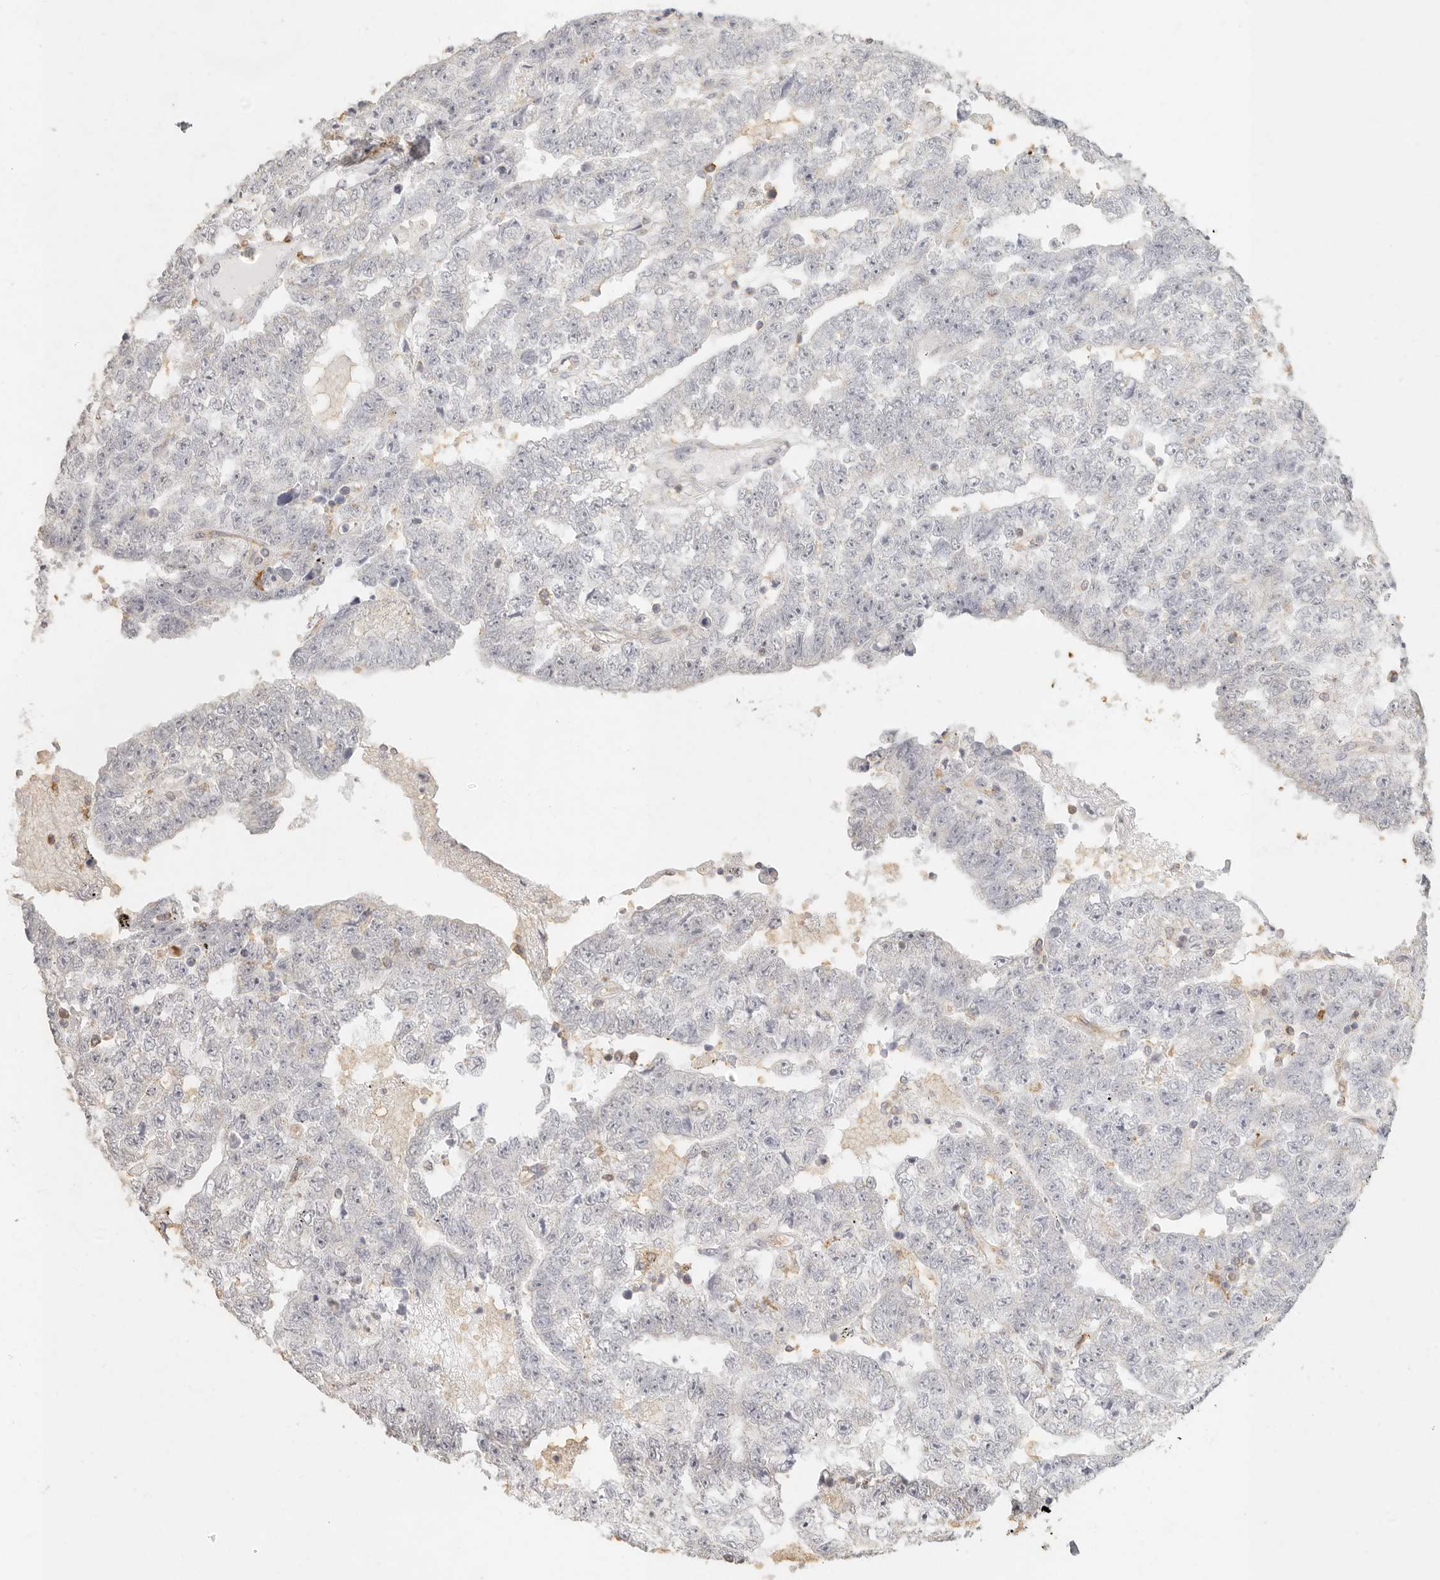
{"staining": {"intensity": "negative", "quantity": "none", "location": "none"}, "tissue": "testis cancer", "cell_type": "Tumor cells", "image_type": "cancer", "snomed": [{"axis": "morphology", "description": "Carcinoma, Embryonal, NOS"}, {"axis": "topography", "description": "Testis"}], "caption": "Tumor cells are negative for protein expression in human embryonal carcinoma (testis).", "gene": "NIBAN1", "patient": {"sex": "male", "age": 25}}